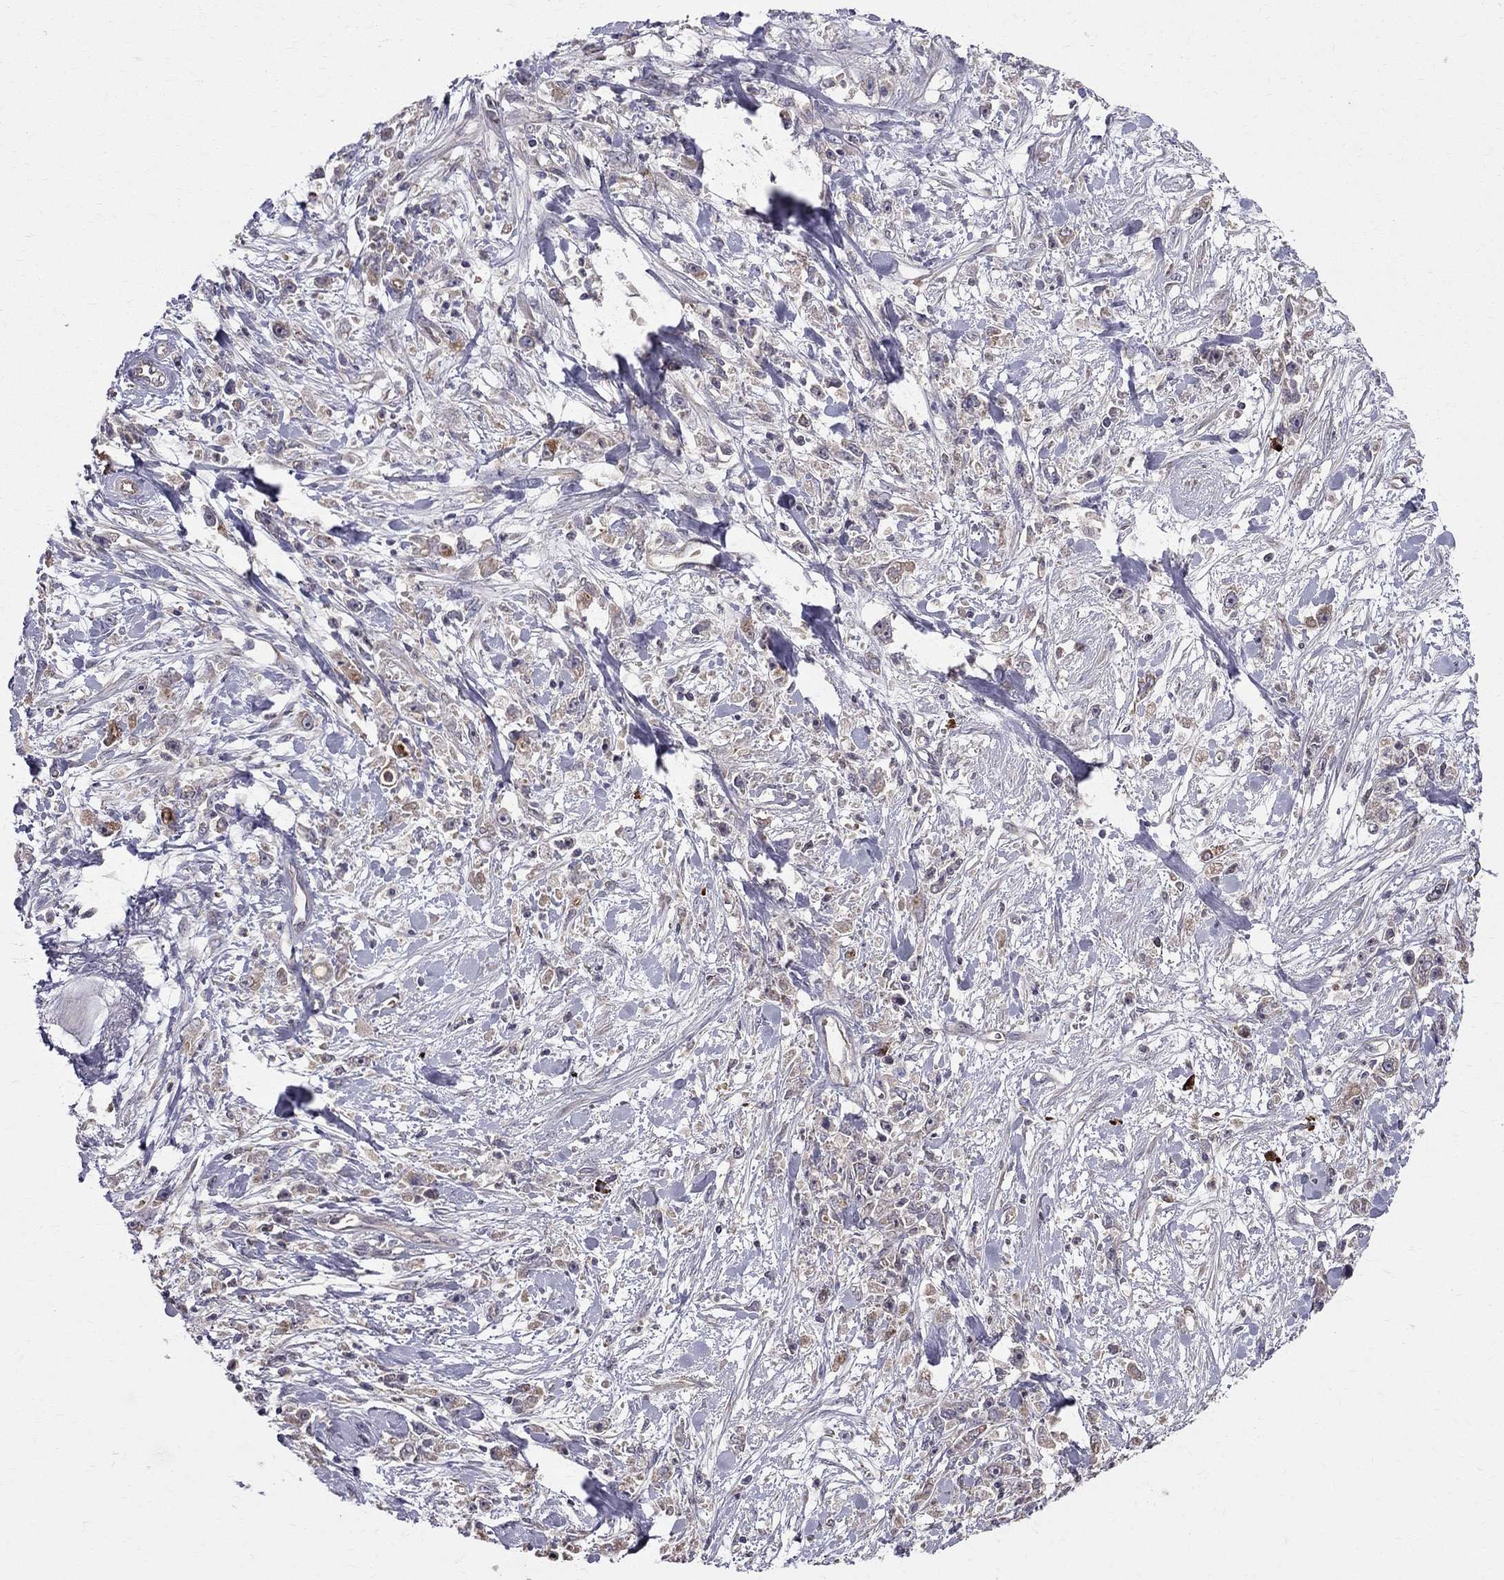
{"staining": {"intensity": "moderate", "quantity": "<25%", "location": "cytoplasmic/membranous"}, "tissue": "stomach cancer", "cell_type": "Tumor cells", "image_type": "cancer", "snomed": [{"axis": "morphology", "description": "Adenocarcinoma, NOS"}, {"axis": "topography", "description": "Stomach"}], "caption": "Protein staining of stomach cancer tissue exhibits moderate cytoplasmic/membranous staining in approximately <25% of tumor cells.", "gene": "PIK3CG", "patient": {"sex": "female", "age": 59}}